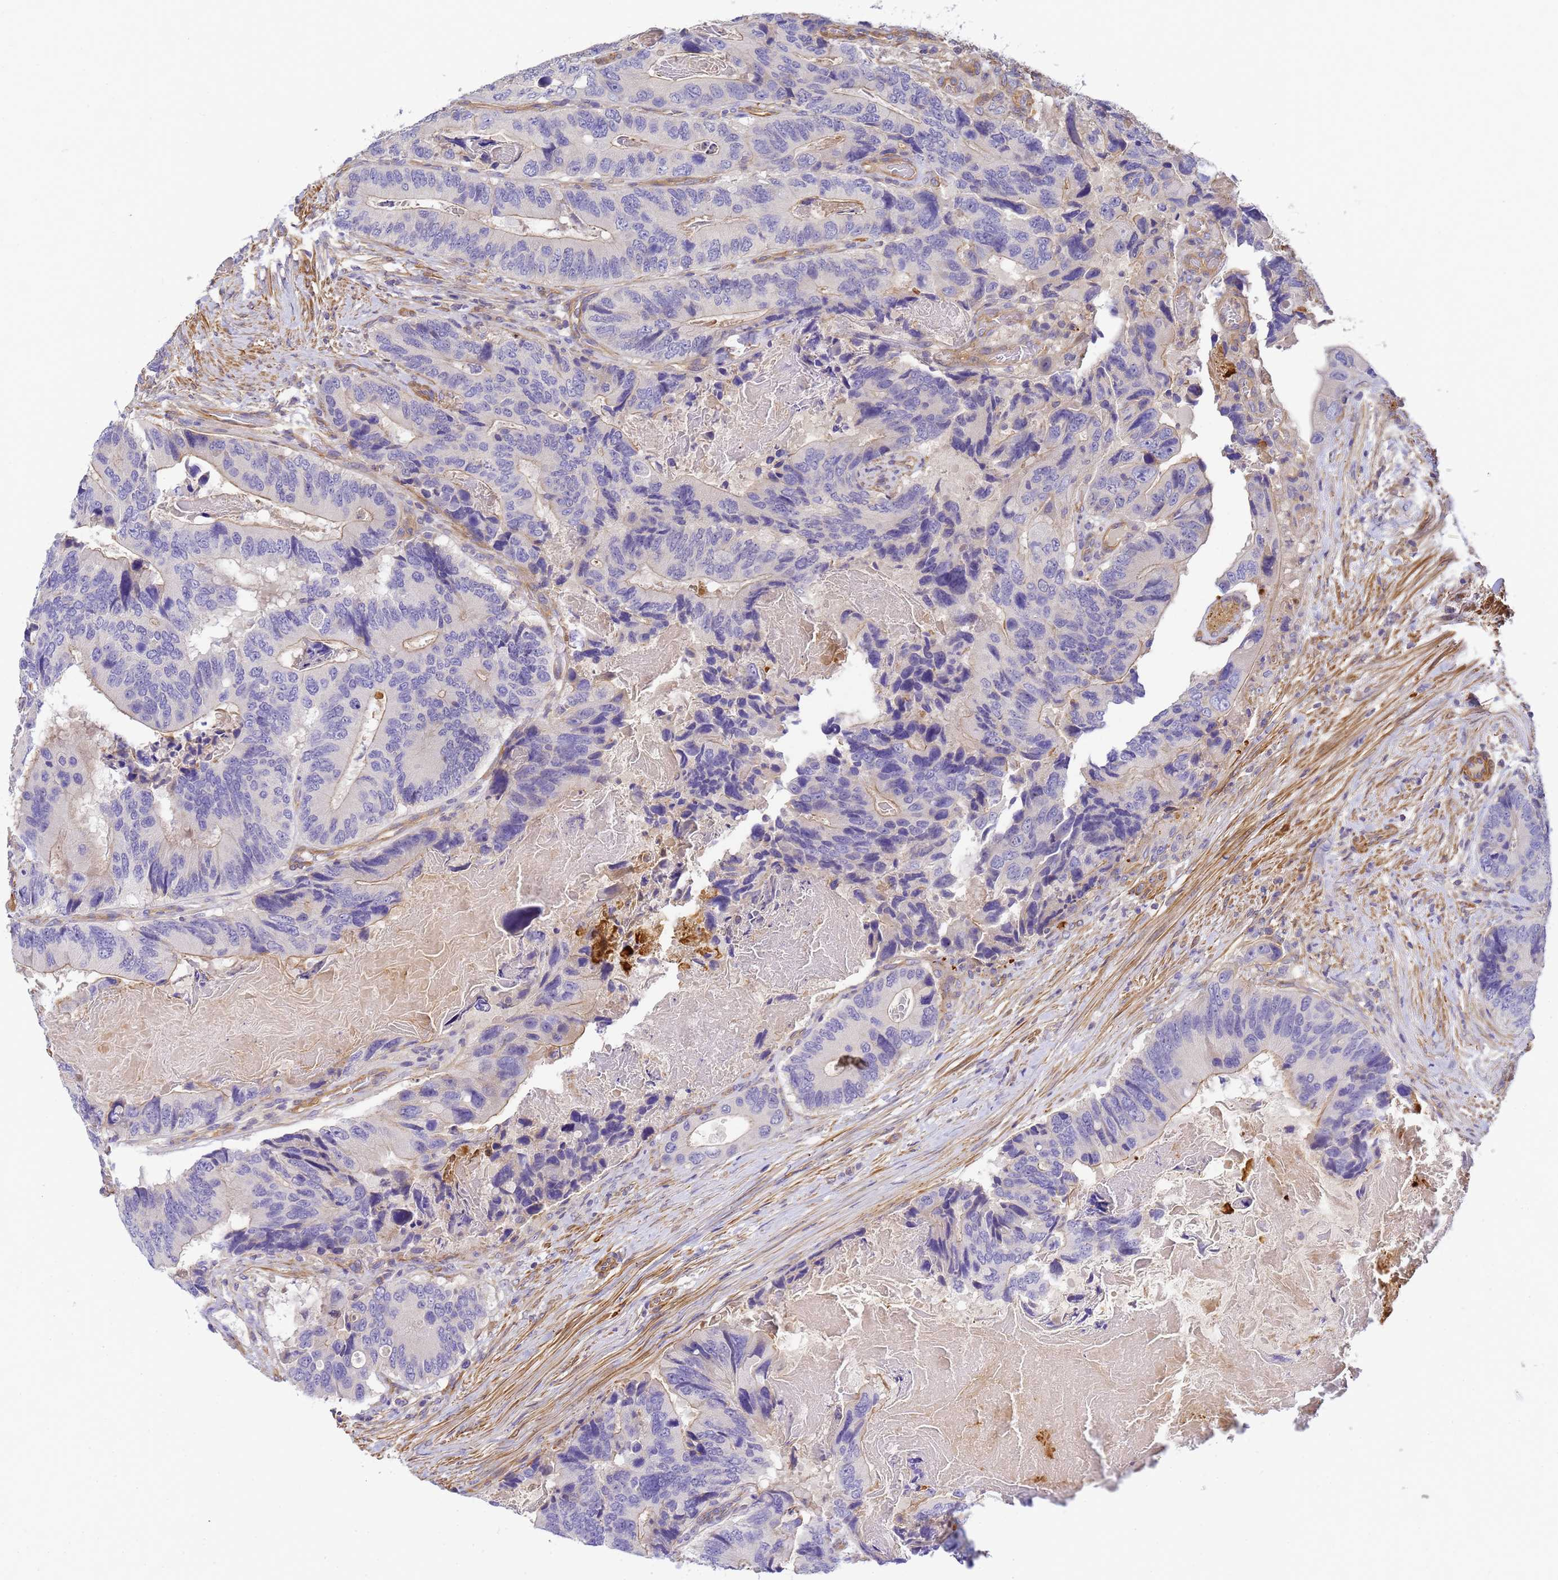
{"staining": {"intensity": "weak", "quantity": "25%-75%", "location": "cytoplasmic/membranous"}, "tissue": "colorectal cancer", "cell_type": "Tumor cells", "image_type": "cancer", "snomed": [{"axis": "morphology", "description": "Adenocarcinoma, NOS"}, {"axis": "topography", "description": "Colon"}], "caption": "DAB (3,3'-diaminobenzidine) immunohistochemical staining of colorectal cancer (adenocarcinoma) displays weak cytoplasmic/membranous protein staining in approximately 25%-75% of tumor cells.", "gene": "MYL12A", "patient": {"sex": "male", "age": 84}}